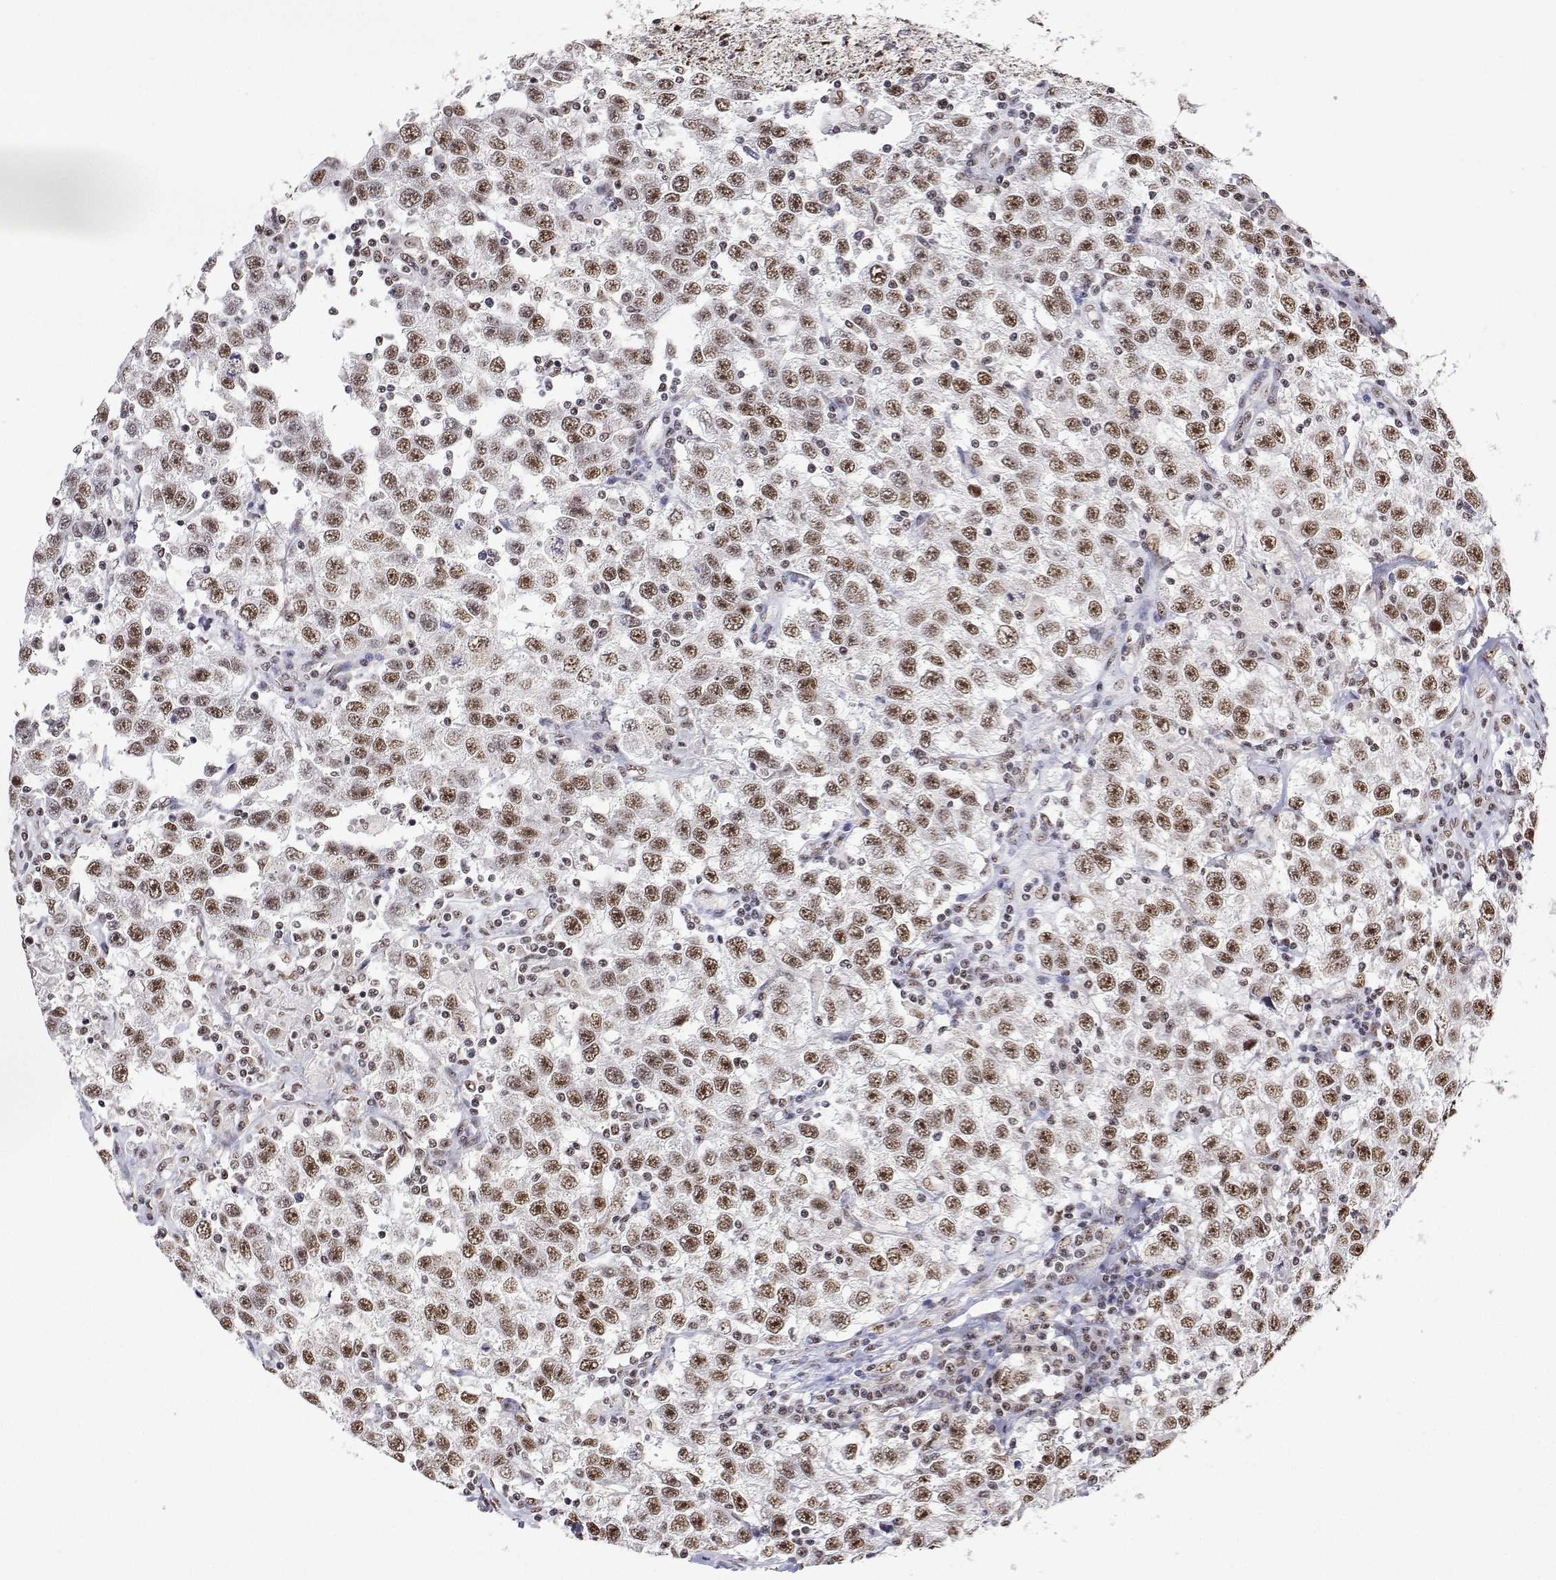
{"staining": {"intensity": "moderate", "quantity": ">75%", "location": "nuclear"}, "tissue": "testis cancer", "cell_type": "Tumor cells", "image_type": "cancer", "snomed": [{"axis": "morphology", "description": "Seminoma, NOS"}, {"axis": "topography", "description": "Testis"}], "caption": "Tumor cells display medium levels of moderate nuclear expression in approximately >75% of cells in testis cancer.", "gene": "ADAR", "patient": {"sex": "male", "age": 41}}